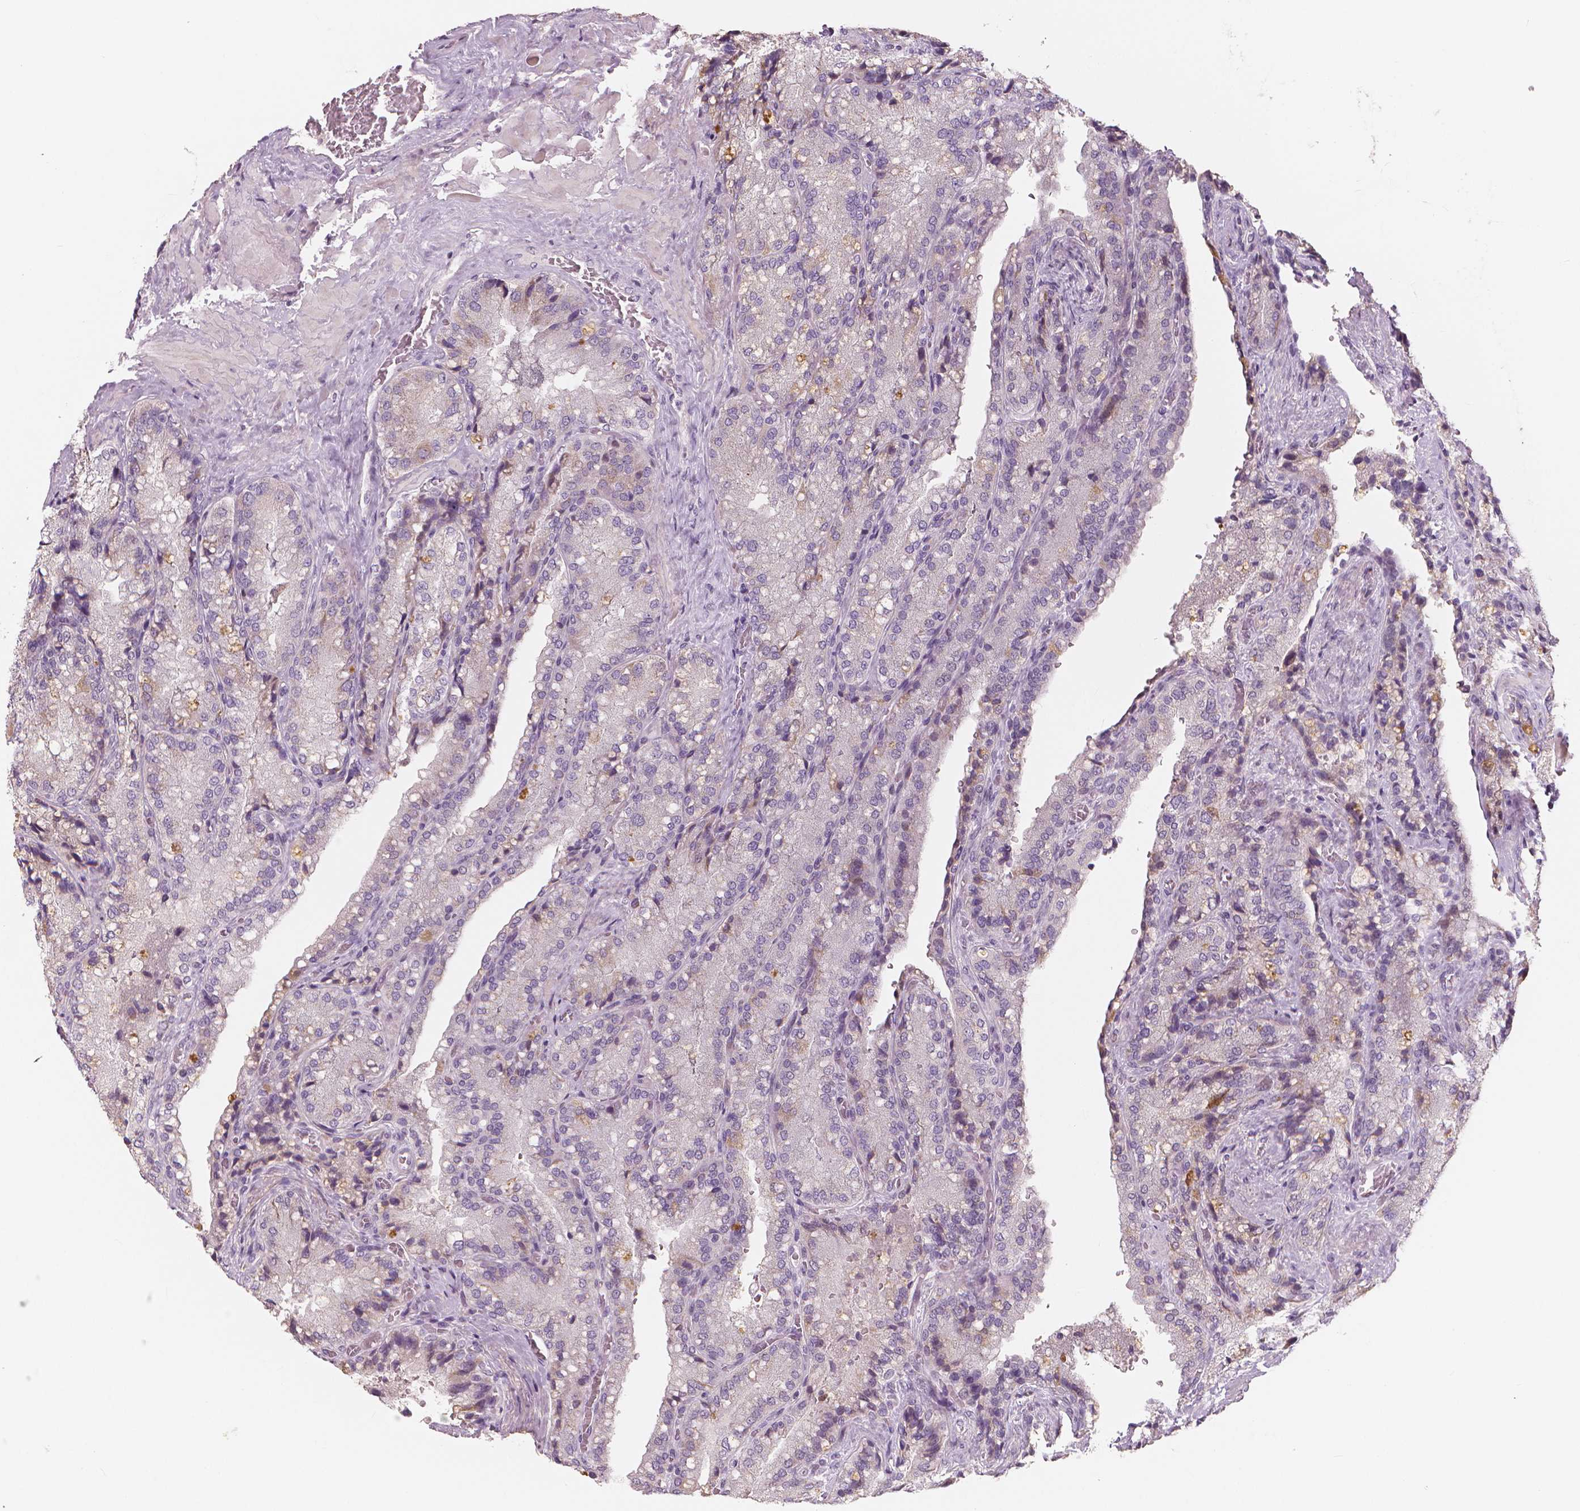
{"staining": {"intensity": "moderate", "quantity": "<25%", "location": "cytoplasmic/membranous"}, "tissue": "seminal vesicle", "cell_type": "Glandular cells", "image_type": "normal", "snomed": [{"axis": "morphology", "description": "Normal tissue, NOS"}, {"axis": "topography", "description": "Seminal veicle"}], "caption": "Immunohistochemistry (IHC) image of normal seminal vesicle: seminal vesicle stained using immunohistochemistry (IHC) exhibits low levels of moderate protein expression localized specifically in the cytoplasmic/membranous of glandular cells, appearing as a cytoplasmic/membranous brown color.", "gene": "RNASE7", "patient": {"sex": "male", "age": 57}}